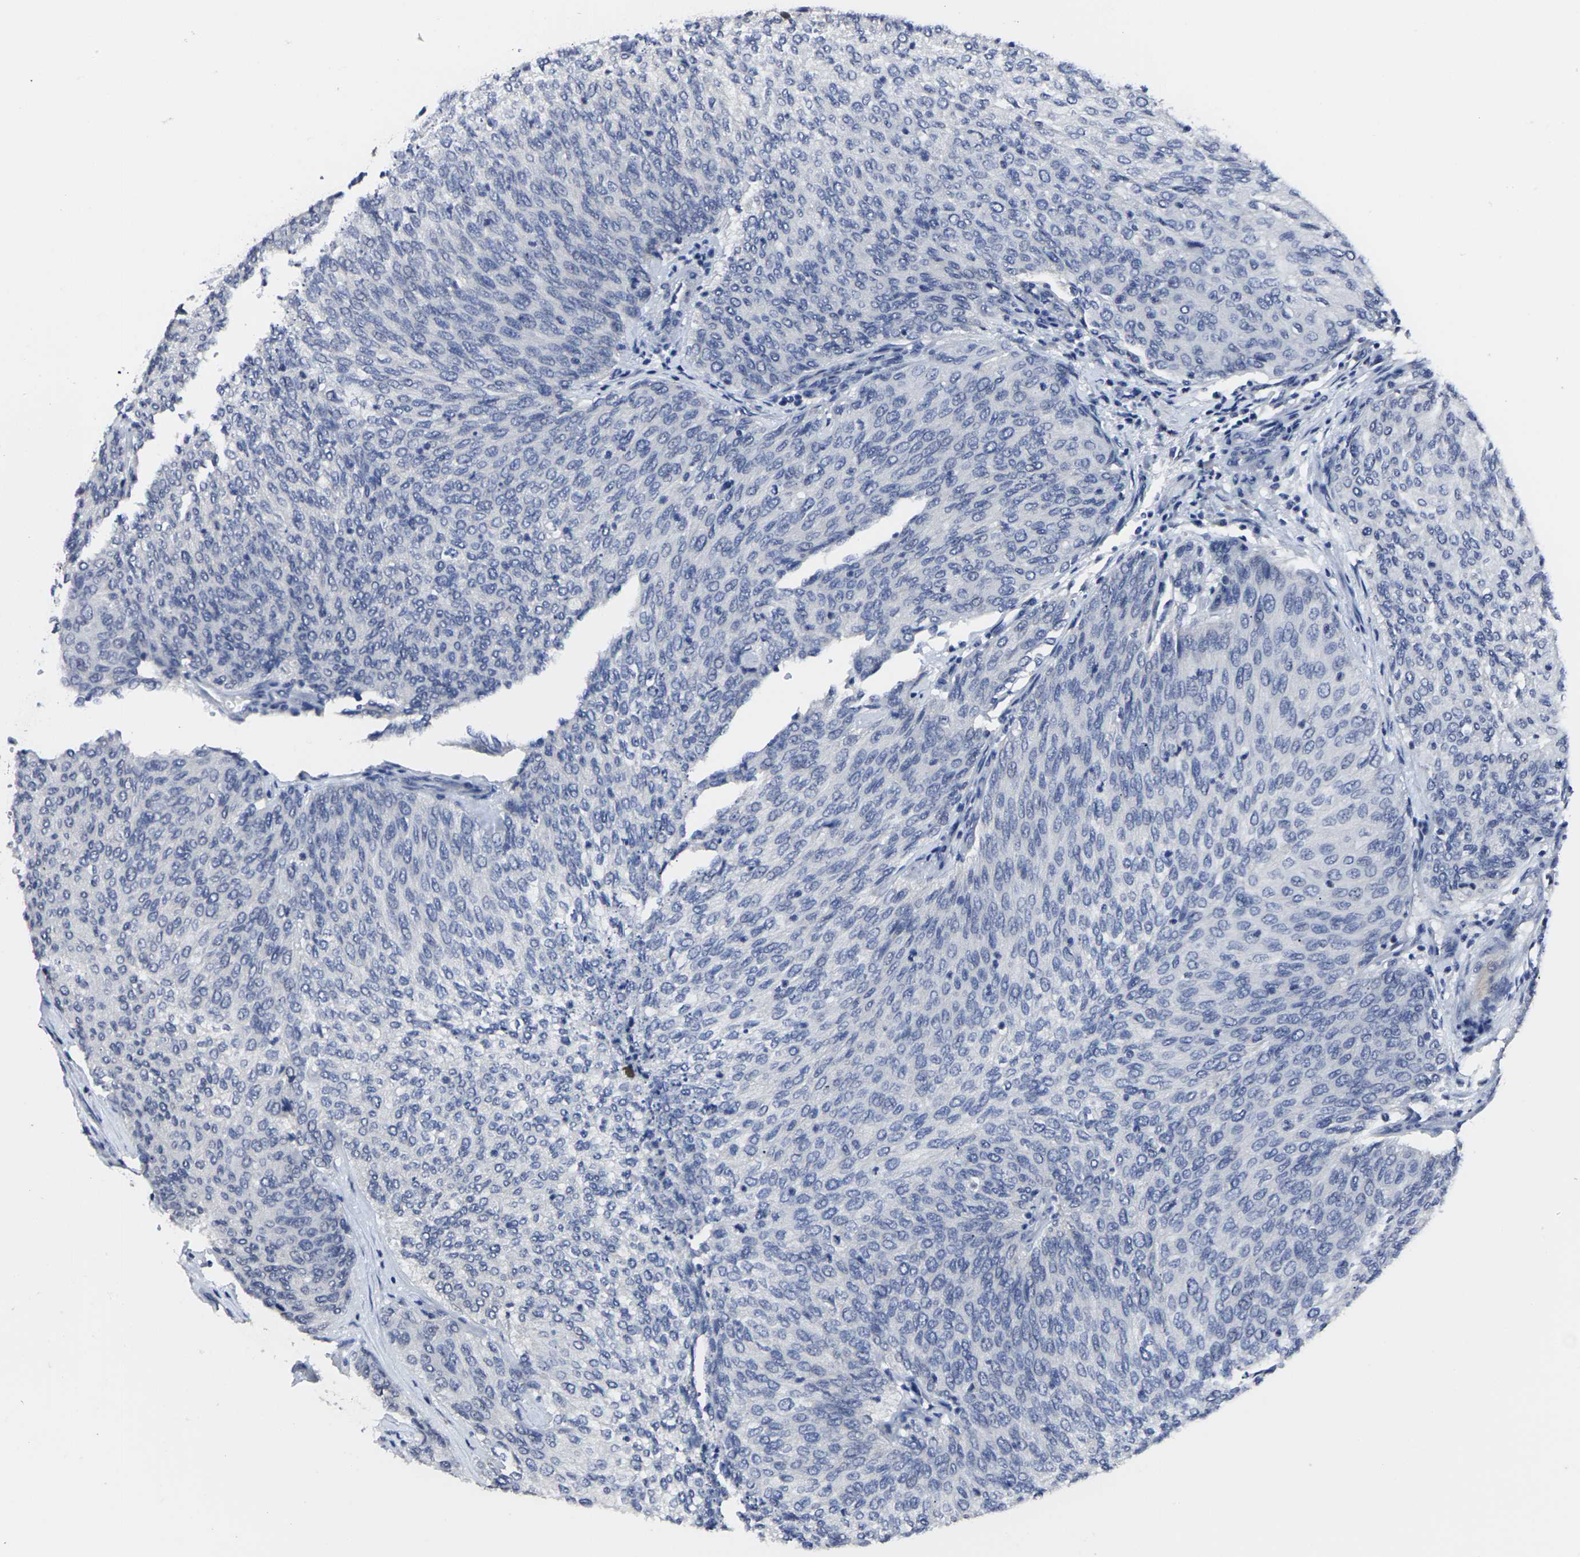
{"staining": {"intensity": "negative", "quantity": "none", "location": "none"}, "tissue": "urothelial cancer", "cell_type": "Tumor cells", "image_type": "cancer", "snomed": [{"axis": "morphology", "description": "Urothelial carcinoma, Low grade"}, {"axis": "topography", "description": "Urinary bladder"}], "caption": "Tumor cells show no significant protein positivity in low-grade urothelial carcinoma. (Immunohistochemistry (ihc), brightfield microscopy, high magnification).", "gene": "MSANTD4", "patient": {"sex": "female", "age": 79}}